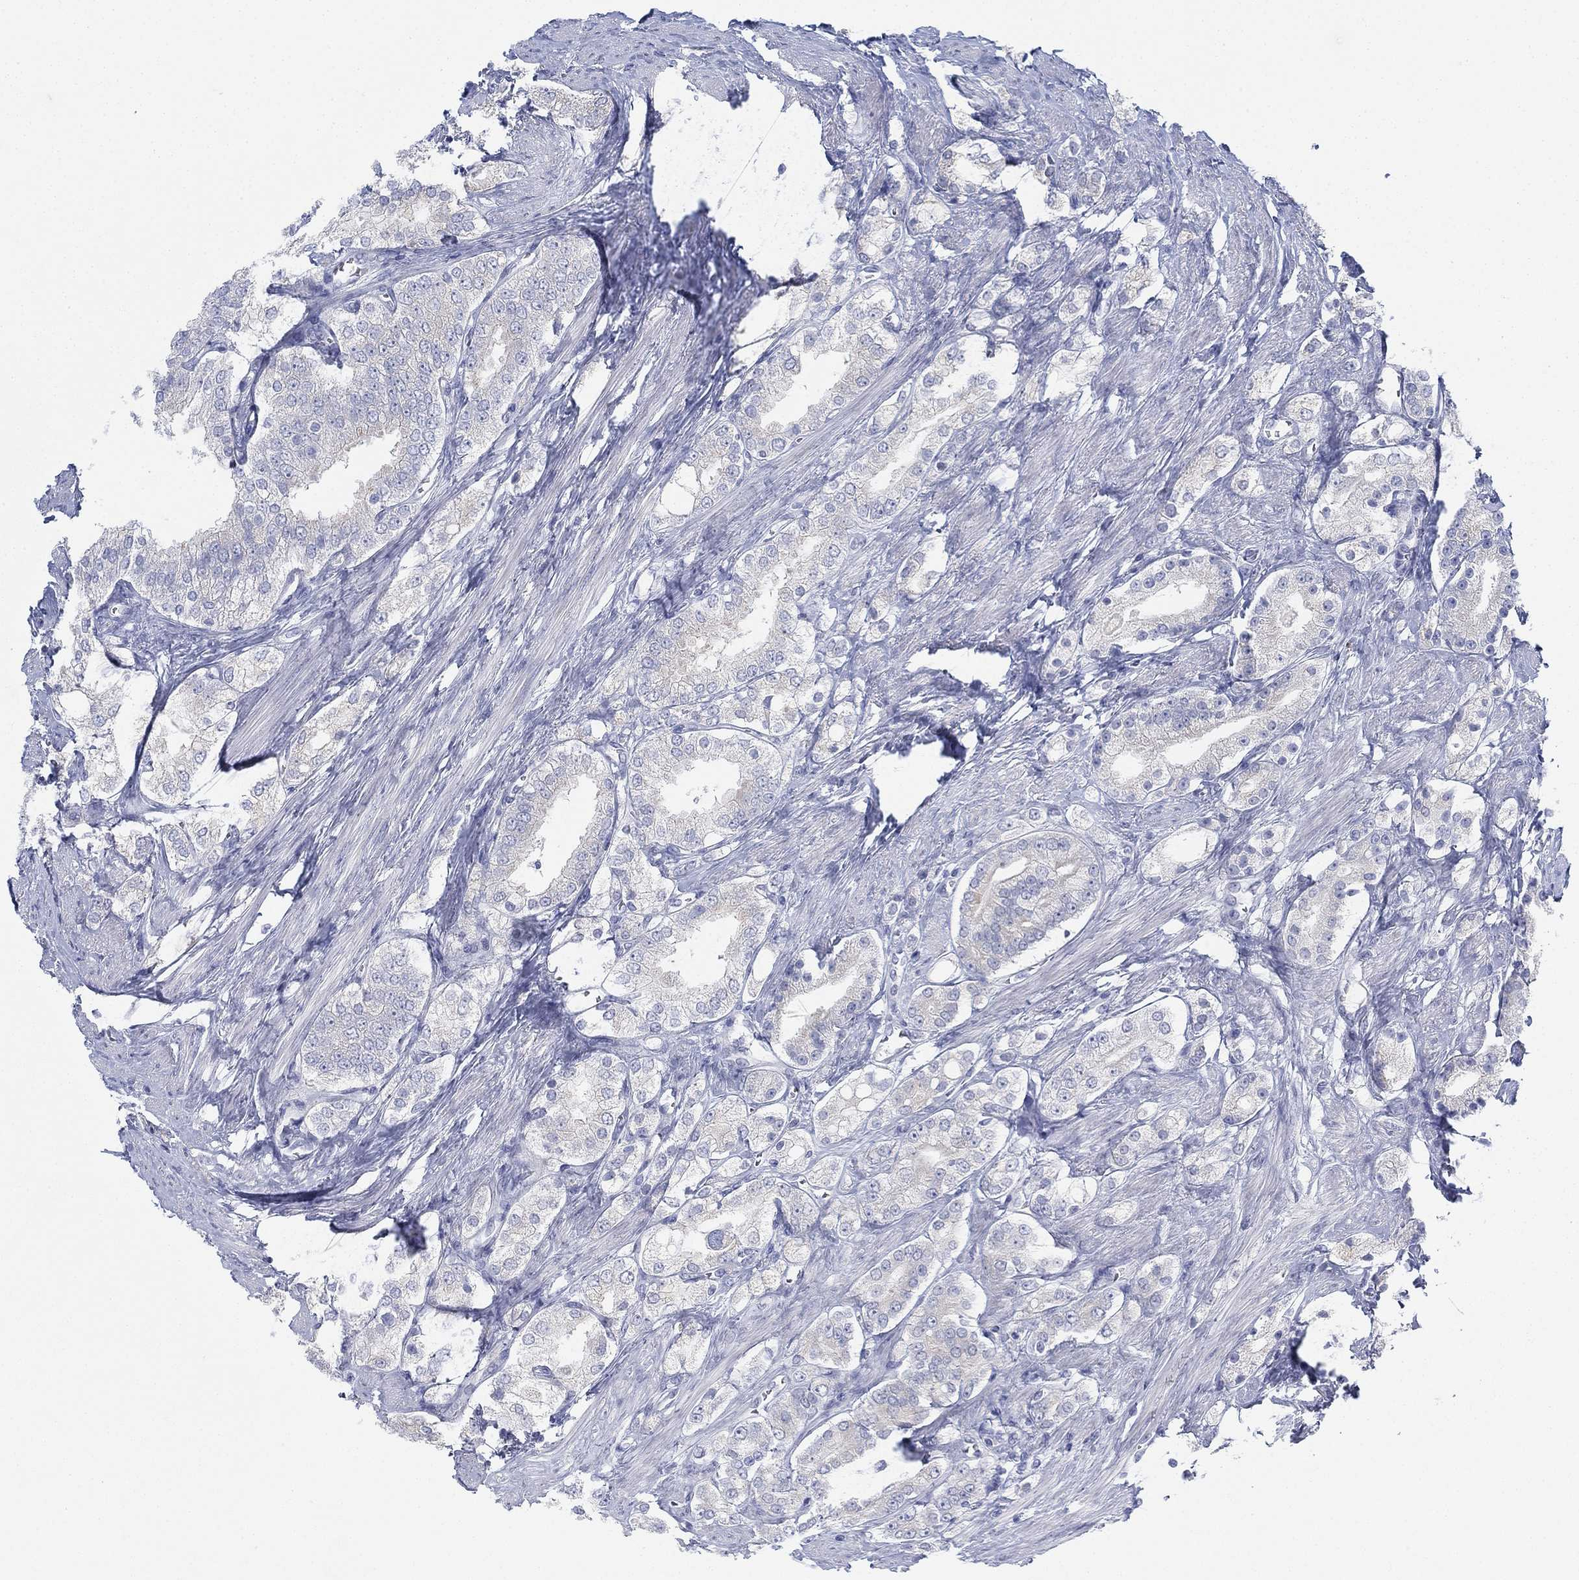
{"staining": {"intensity": "negative", "quantity": "none", "location": "none"}, "tissue": "prostate cancer", "cell_type": "Tumor cells", "image_type": "cancer", "snomed": [{"axis": "morphology", "description": "Adenocarcinoma, NOS"}, {"axis": "topography", "description": "Prostate and seminal vesicle, NOS"}, {"axis": "topography", "description": "Prostate"}], "caption": "An immunohistochemistry micrograph of prostate cancer is shown. There is no staining in tumor cells of prostate cancer.", "gene": "GCNA", "patient": {"sex": "male", "age": 67}}